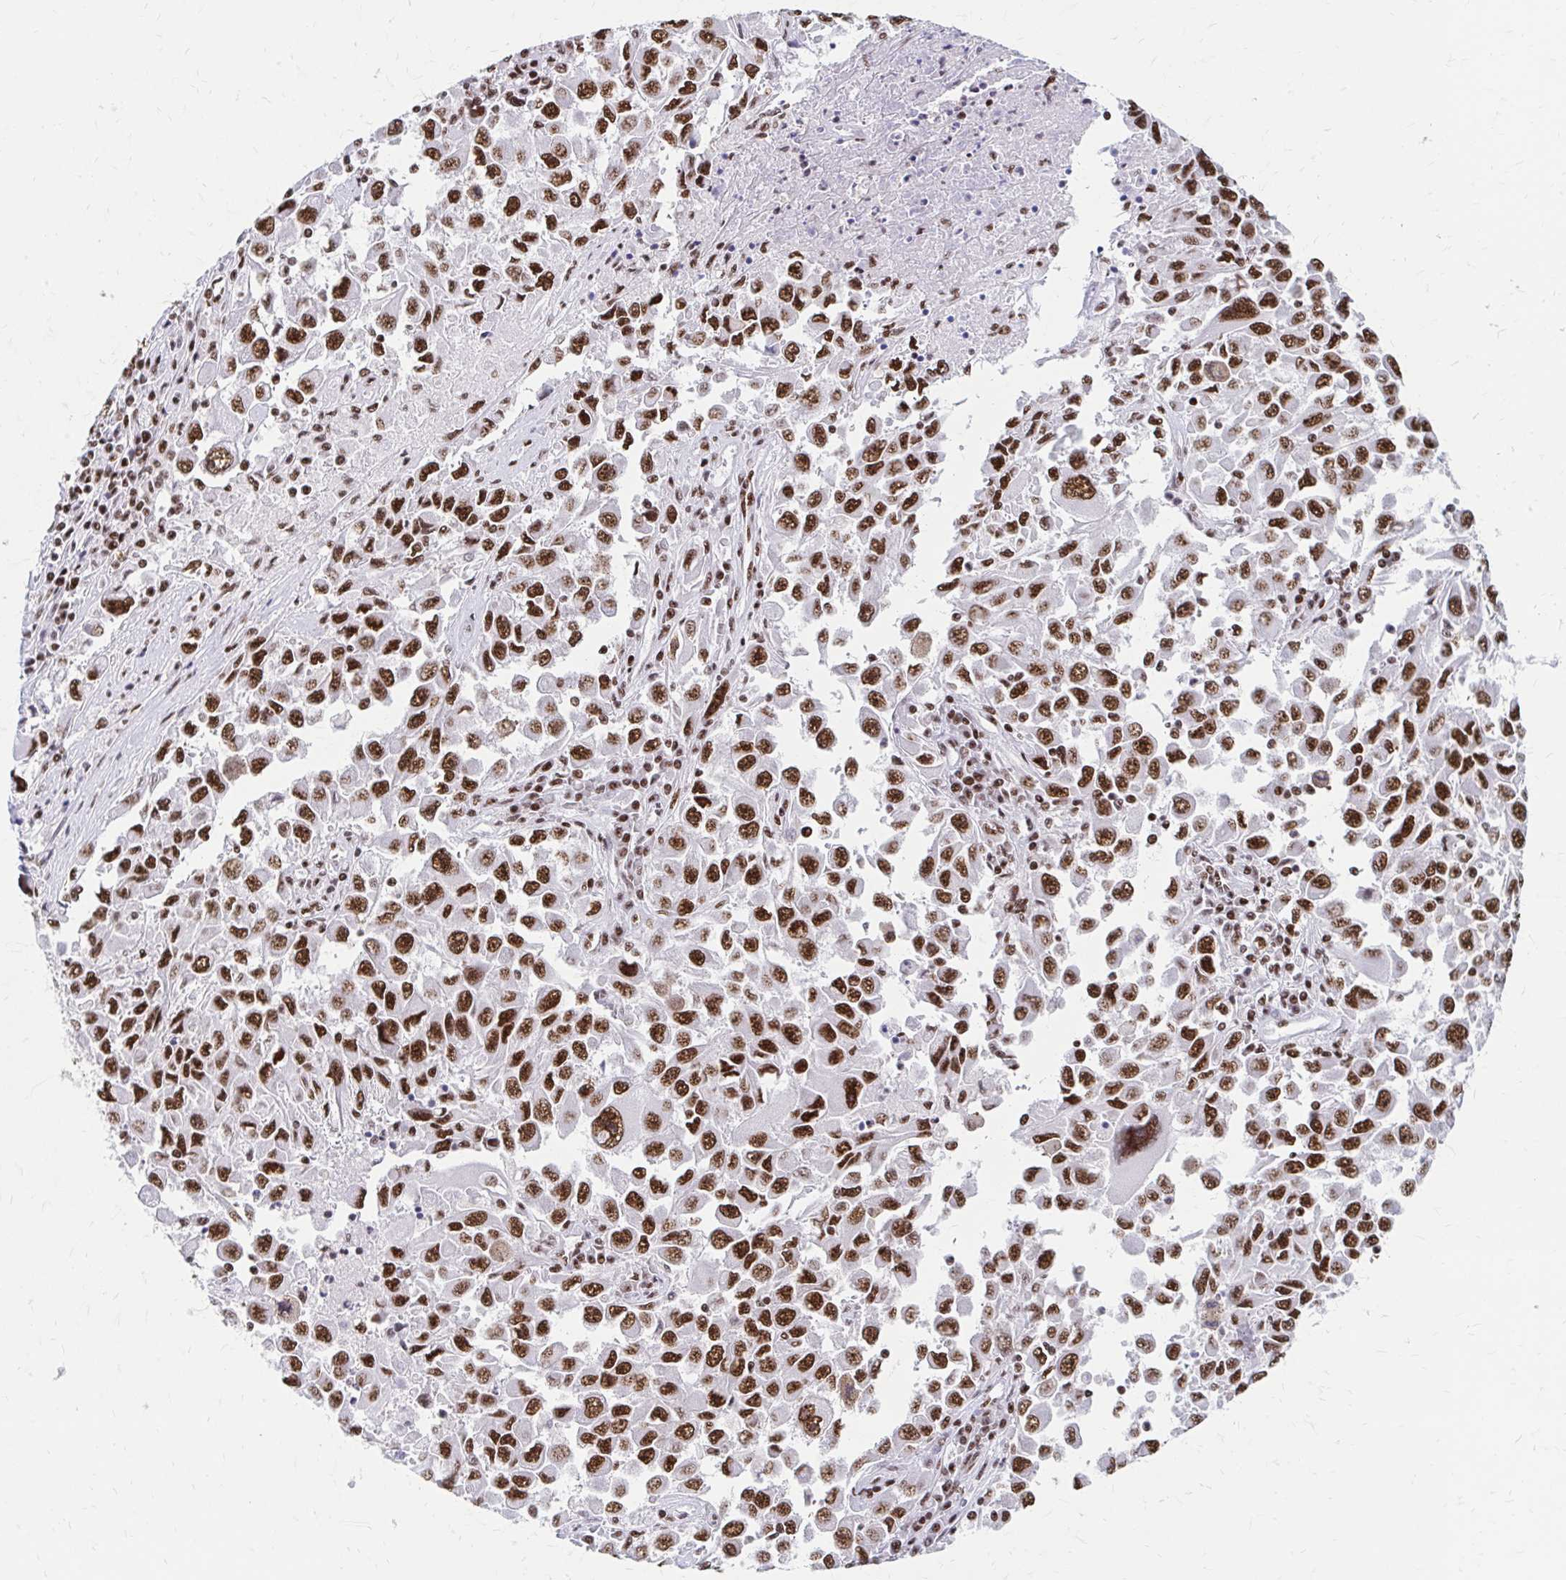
{"staining": {"intensity": "strong", "quantity": ">75%", "location": "nuclear"}, "tissue": "melanoma", "cell_type": "Tumor cells", "image_type": "cancer", "snomed": [{"axis": "morphology", "description": "Malignant melanoma, Metastatic site"}, {"axis": "topography", "description": "Lymph node"}], "caption": "This photomicrograph reveals IHC staining of human malignant melanoma (metastatic site), with high strong nuclear positivity in about >75% of tumor cells.", "gene": "CNKSR3", "patient": {"sex": "female", "age": 67}}